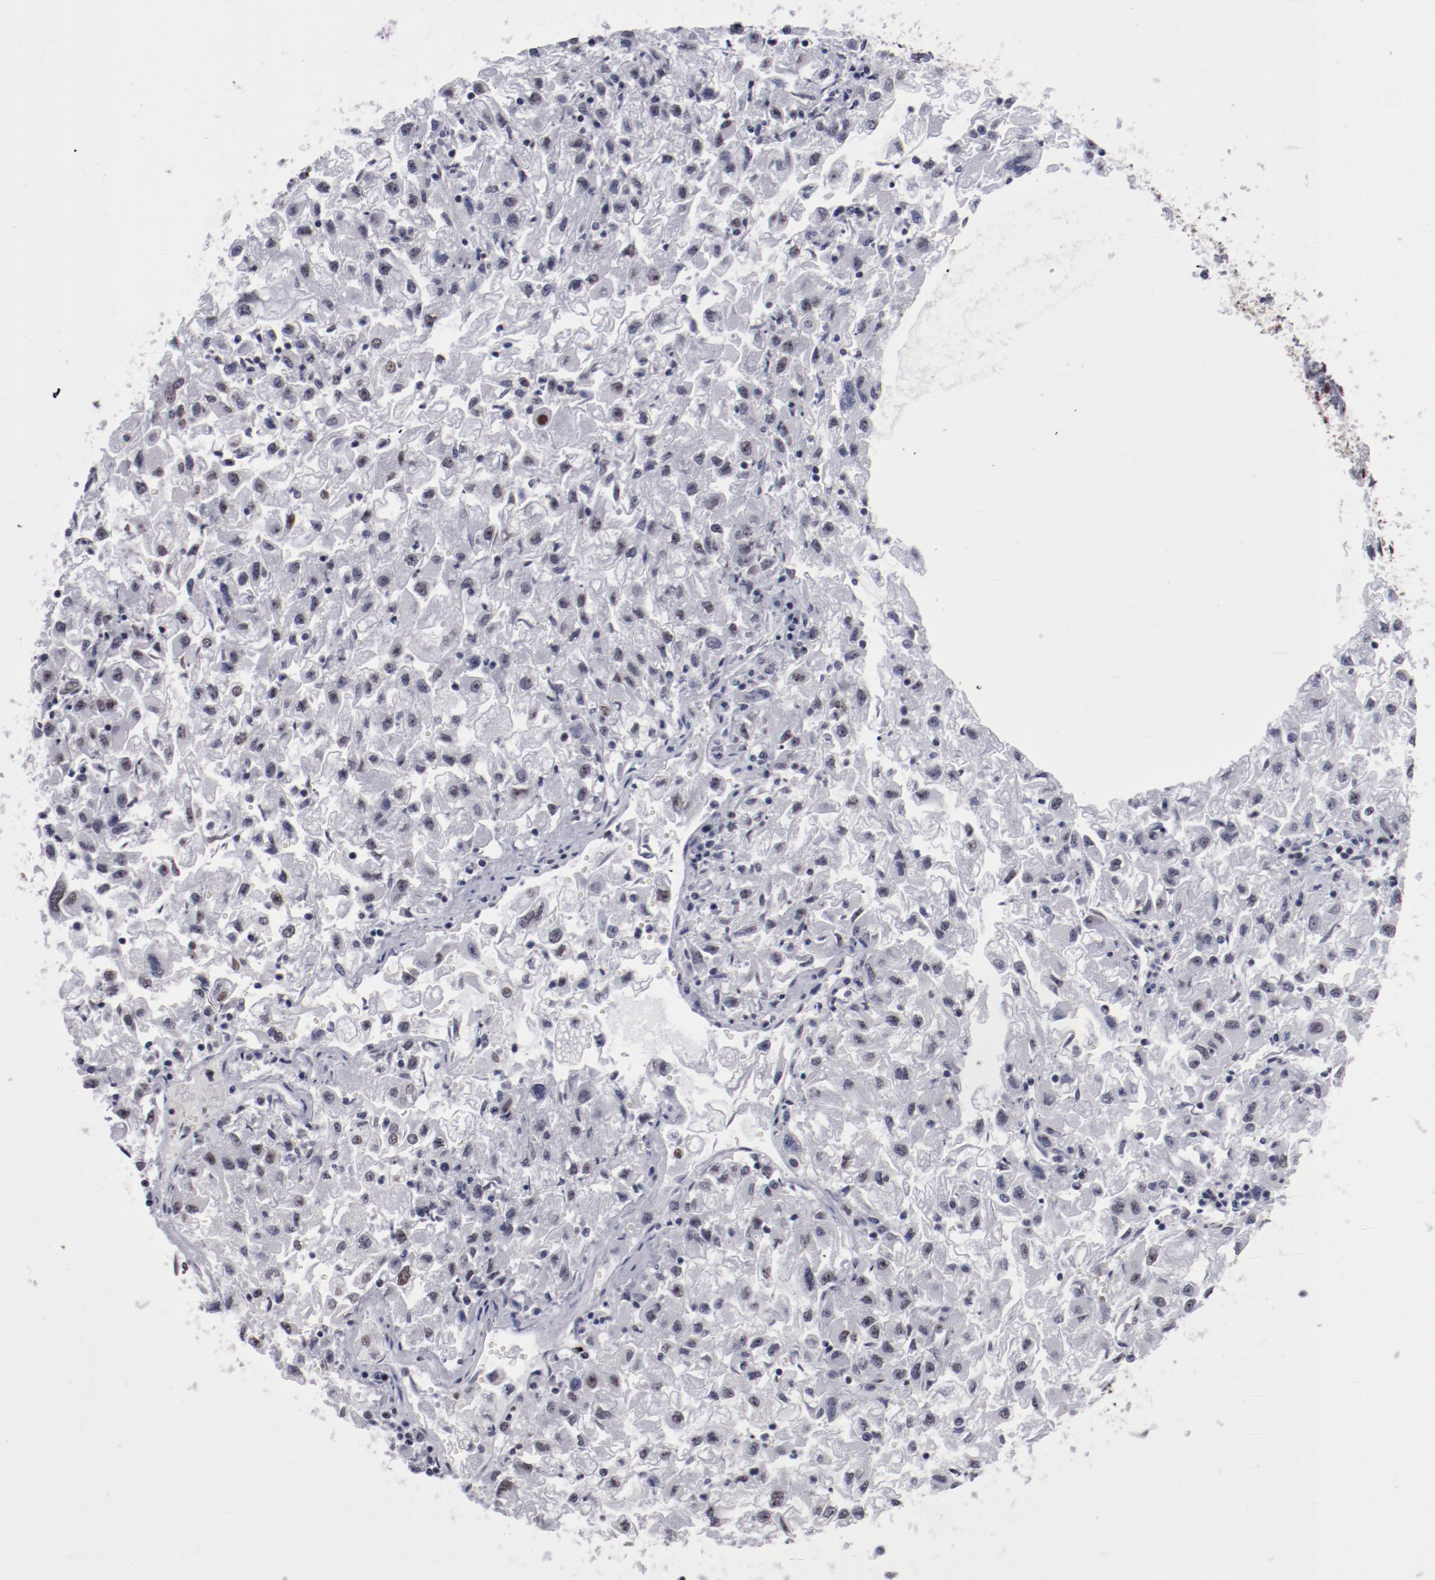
{"staining": {"intensity": "weak", "quantity": ">75%", "location": "nuclear"}, "tissue": "renal cancer", "cell_type": "Tumor cells", "image_type": "cancer", "snomed": [{"axis": "morphology", "description": "Adenocarcinoma, NOS"}, {"axis": "topography", "description": "Kidney"}], "caption": "Human adenocarcinoma (renal) stained with a protein marker shows weak staining in tumor cells.", "gene": "HNRNPA2B1", "patient": {"sex": "male", "age": 59}}